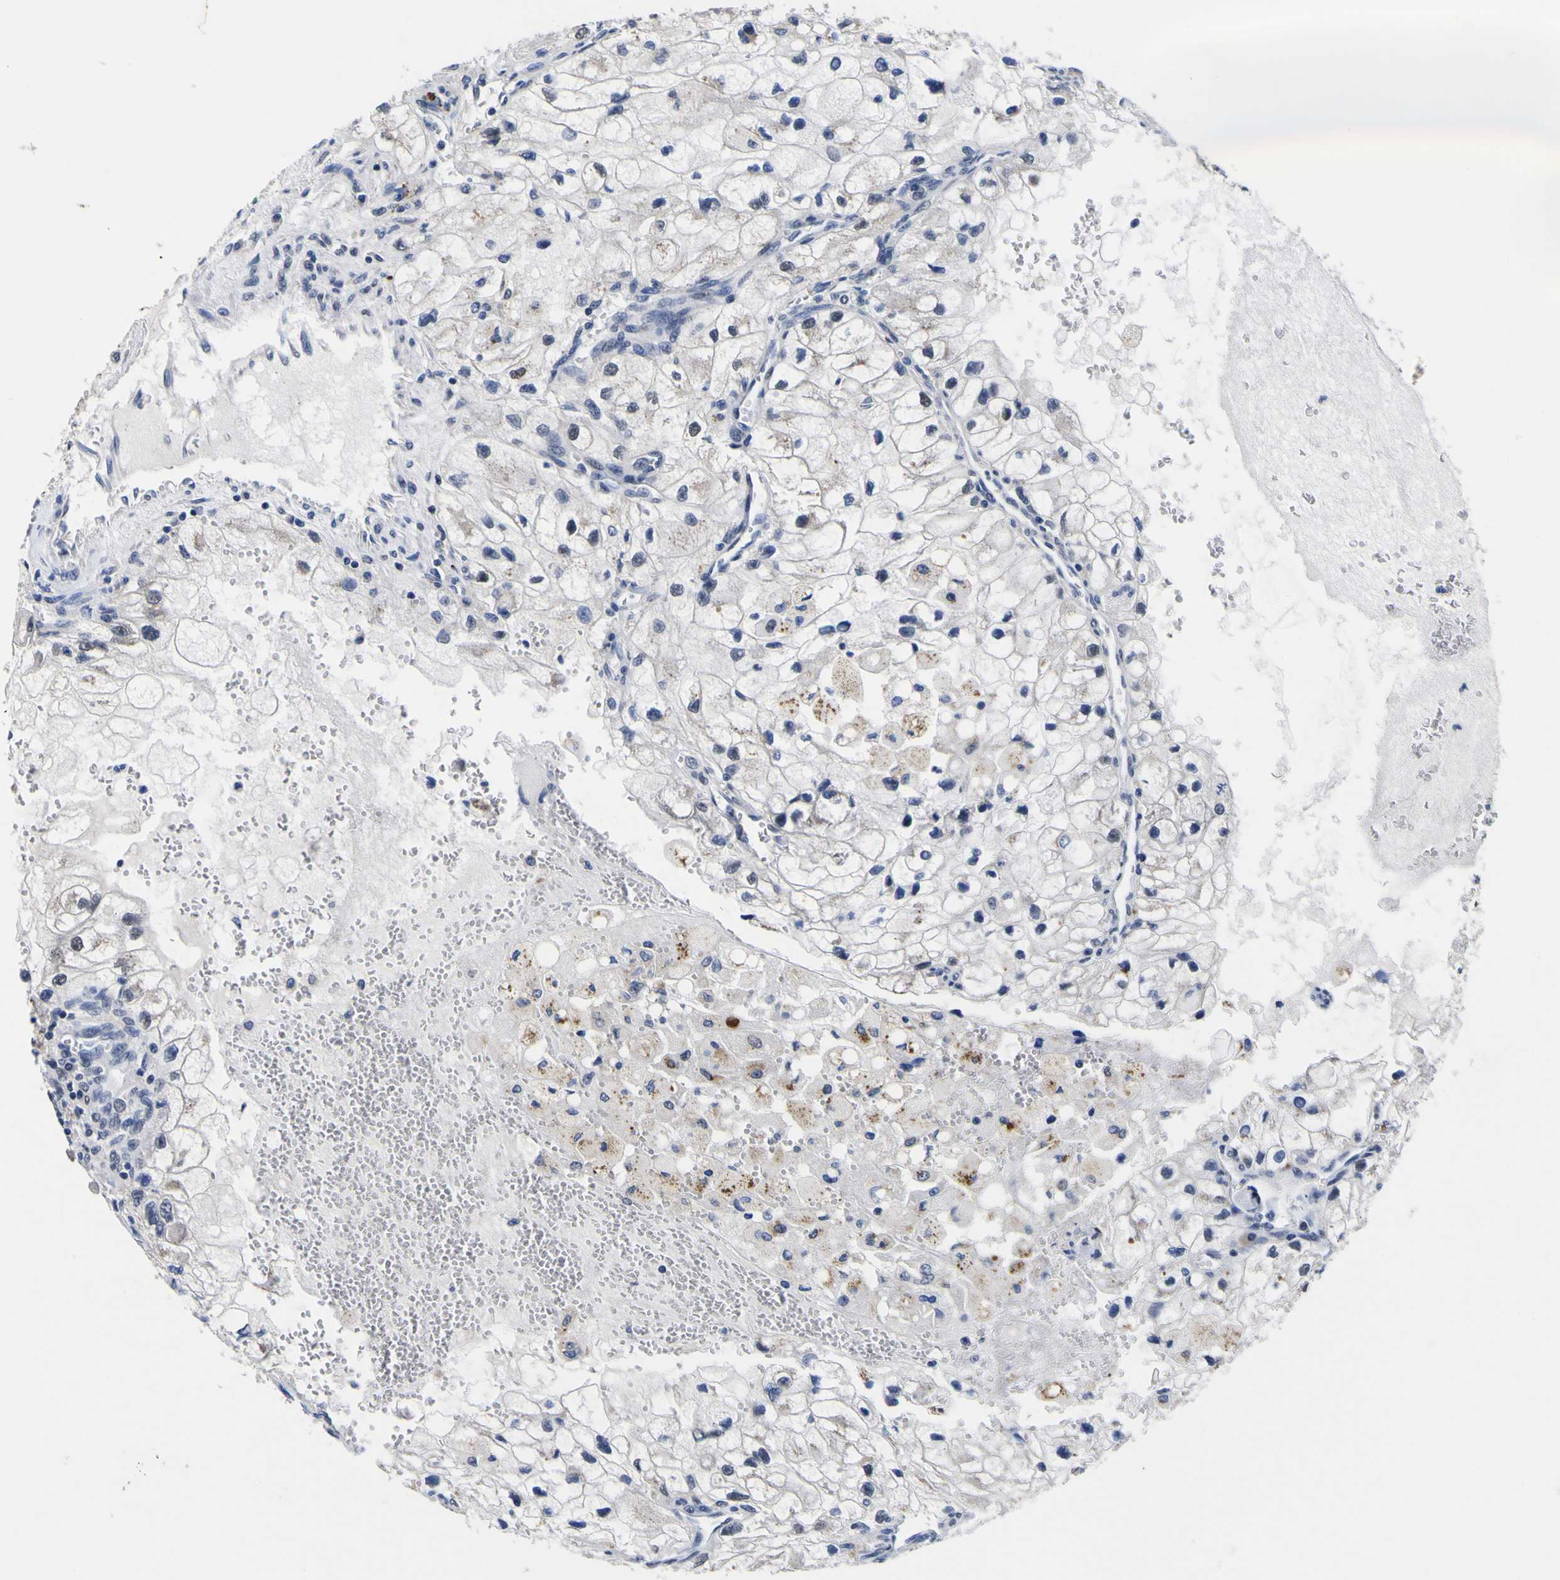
{"staining": {"intensity": "negative", "quantity": "none", "location": "none"}, "tissue": "renal cancer", "cell_type": "Tumor cells", "image_type": "cancer", "snomed": [{"axis": "morphology", "description": "Adenocarcinoma, NOS"}, {"axis": "topography", "description": "Kidney"}], "caption": "Histopathology image shows no protein positivity in tumor cells of renal adenocarcinoma tissue.", "gene": "IGFLR1", "patient": {"sex": "female", "age": 70}}